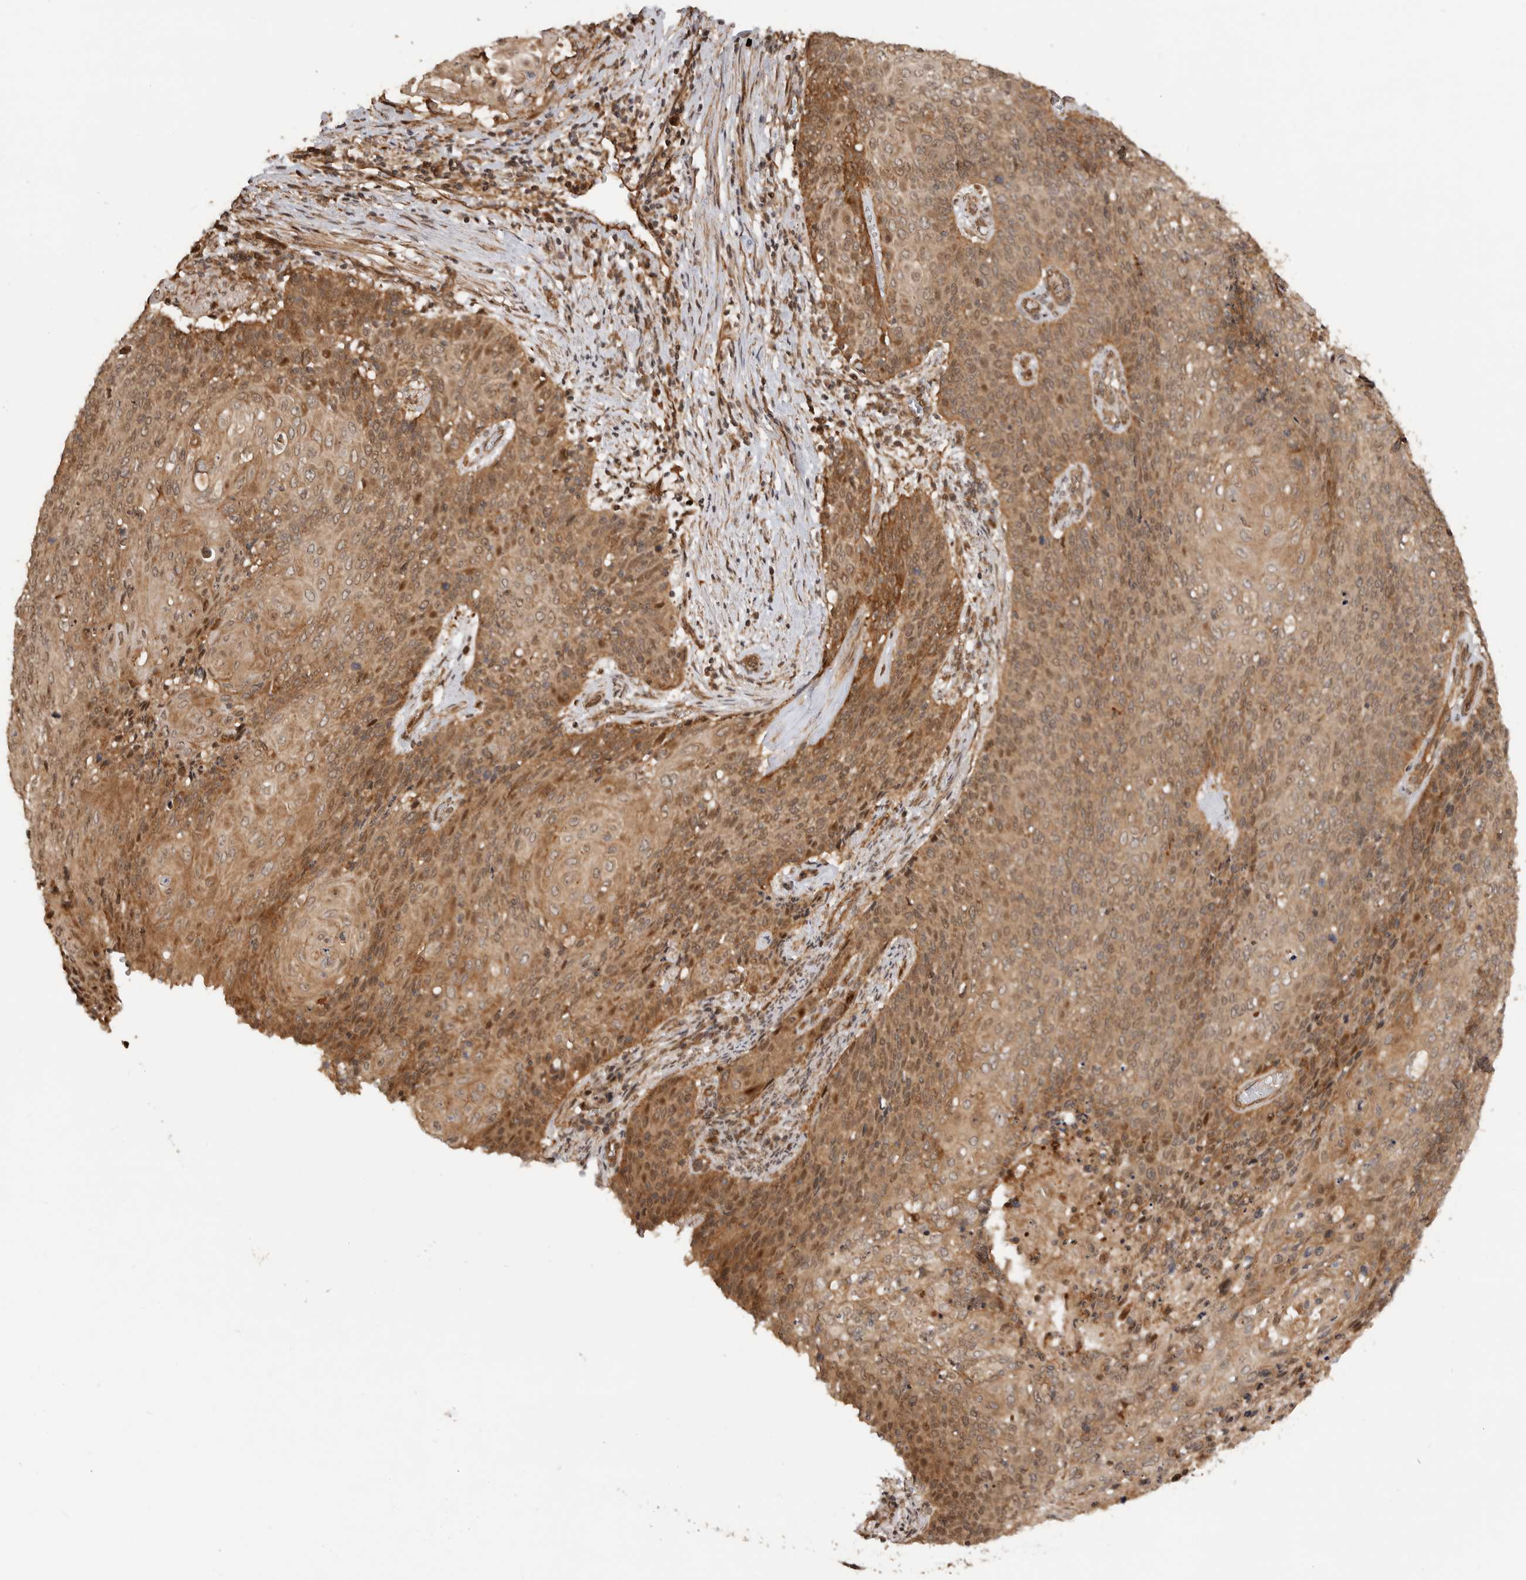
{"staining": {"intensity": "moderate", "quantity": ">75%", "location": "cytoplasmic/membranous,nuclear"}, "tissue": "cervical cancer", "cell_type": "Tumor cells", "image_type": "cancer", "snomed": [{"axis": "morphology", "description": "Squamous cell carcinoma, NOS"}, {"axis": "topography", "description": "Cervix"}], "caption": "The image exhibits a brown stain indicating the presence of a protein in the cytoplasmic/membranous and nuclear of tumor cells in cervical squamous cell carcinoma. The staining was performed using DAB, with brown indicating positive protein expression. Nuclei are stained blue with hematoxylin.", "gene": "ADPRS", "patient": {"sex": "female", "age": 39}}